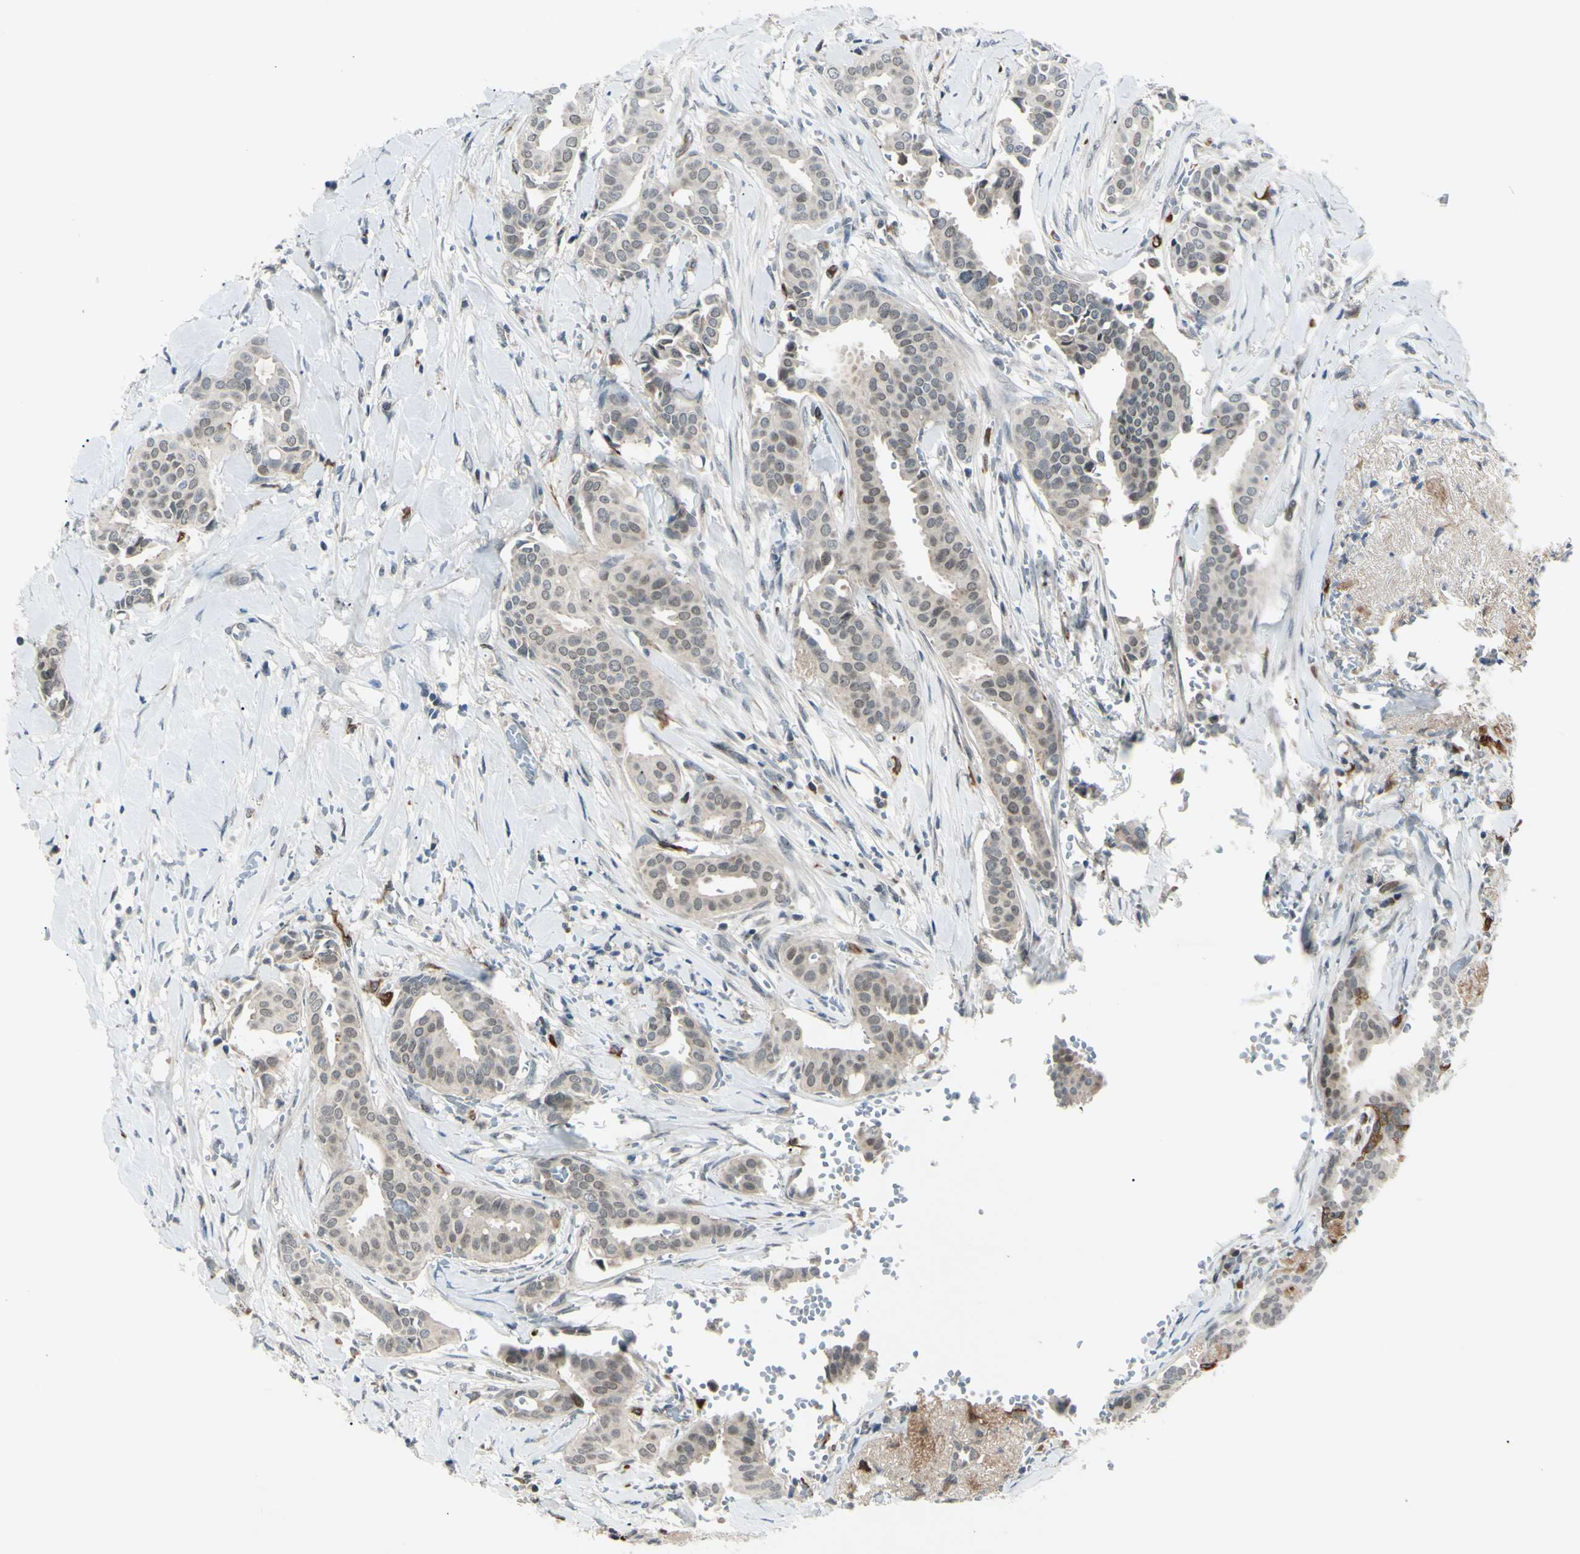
{"staining": {"intensity": "negative", "quantity": "none", "location": "none"}, "tissue": "head and neck cancer", "cell_type": "Tumor cells", "image_type": "cancer", "snomed": [{"axis": "morphology", "description": "Adenocarcinoma, NOS"}, {"axis": "topography", "description": "Salivary gland"}, {"axis": "topography", "description": "Head-Neck"}], "caption": "There is no significant staining in tumor cells of head and neck adenocarcinoma.", "gene": "FGFR2", "patient": {"sex": "female", "age": 59}}